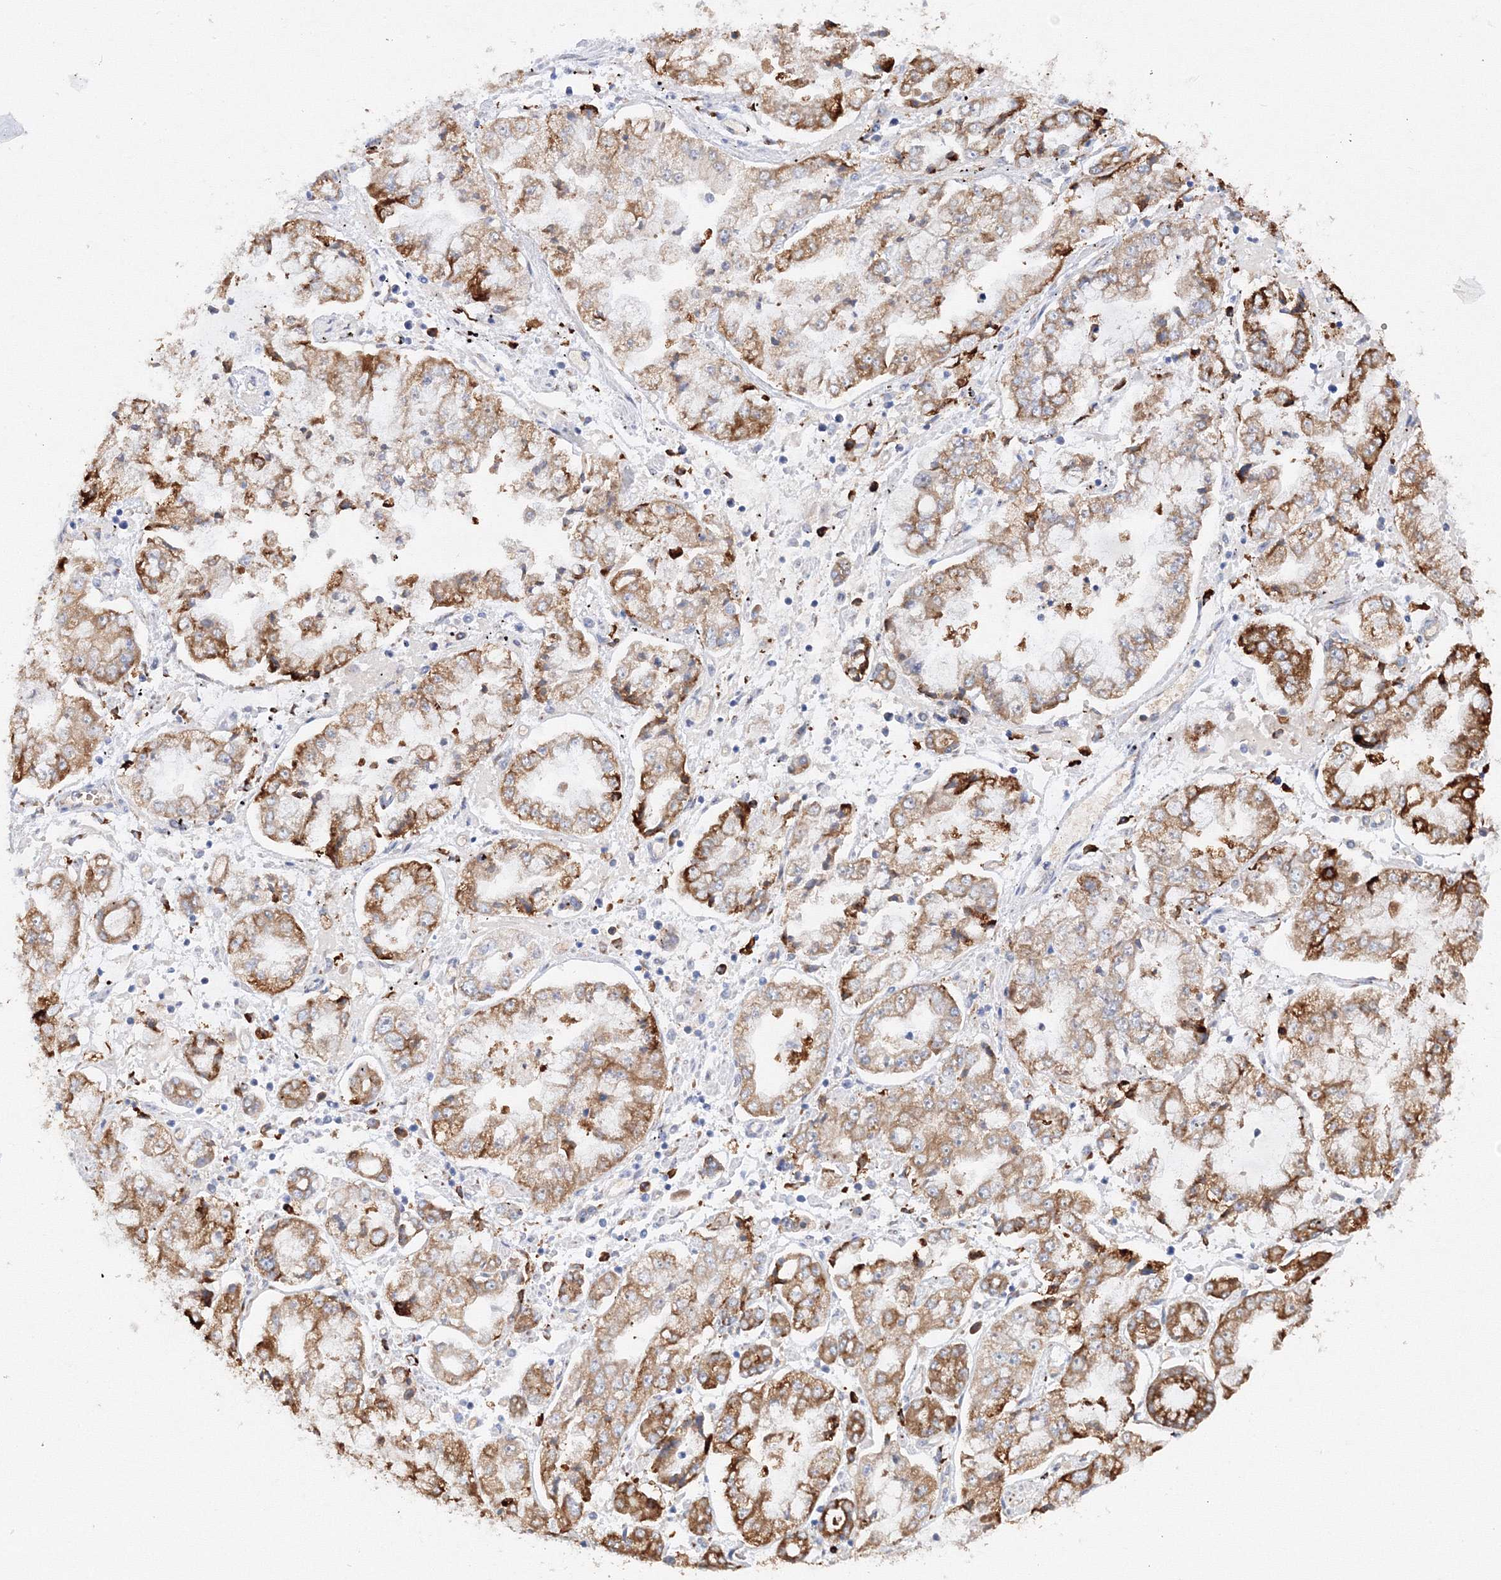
{"staining": {"intensity": "strong", "quantity": "25%-75%", "location": "cytoplasmic/membranous"}, "tissue": "stomach cancer", "cell_type": "Tumor cells", "image_type": "cancer", "snomed": [{"axis": "morphology", "description": "Adenocarcinoma, NOS"}, {"axis": "topography", "description": "Stomach"}], "caption": "Immunohistochemistry (IHC) (DAB) staining of adenocarcinoma (stomach) exhibits strong cytoplasmic/membranous protein staining in approximately 25%-75% of tumor cells.", "gene": "DIS3L2", "patient": {"sex": "male", "age": 76}}